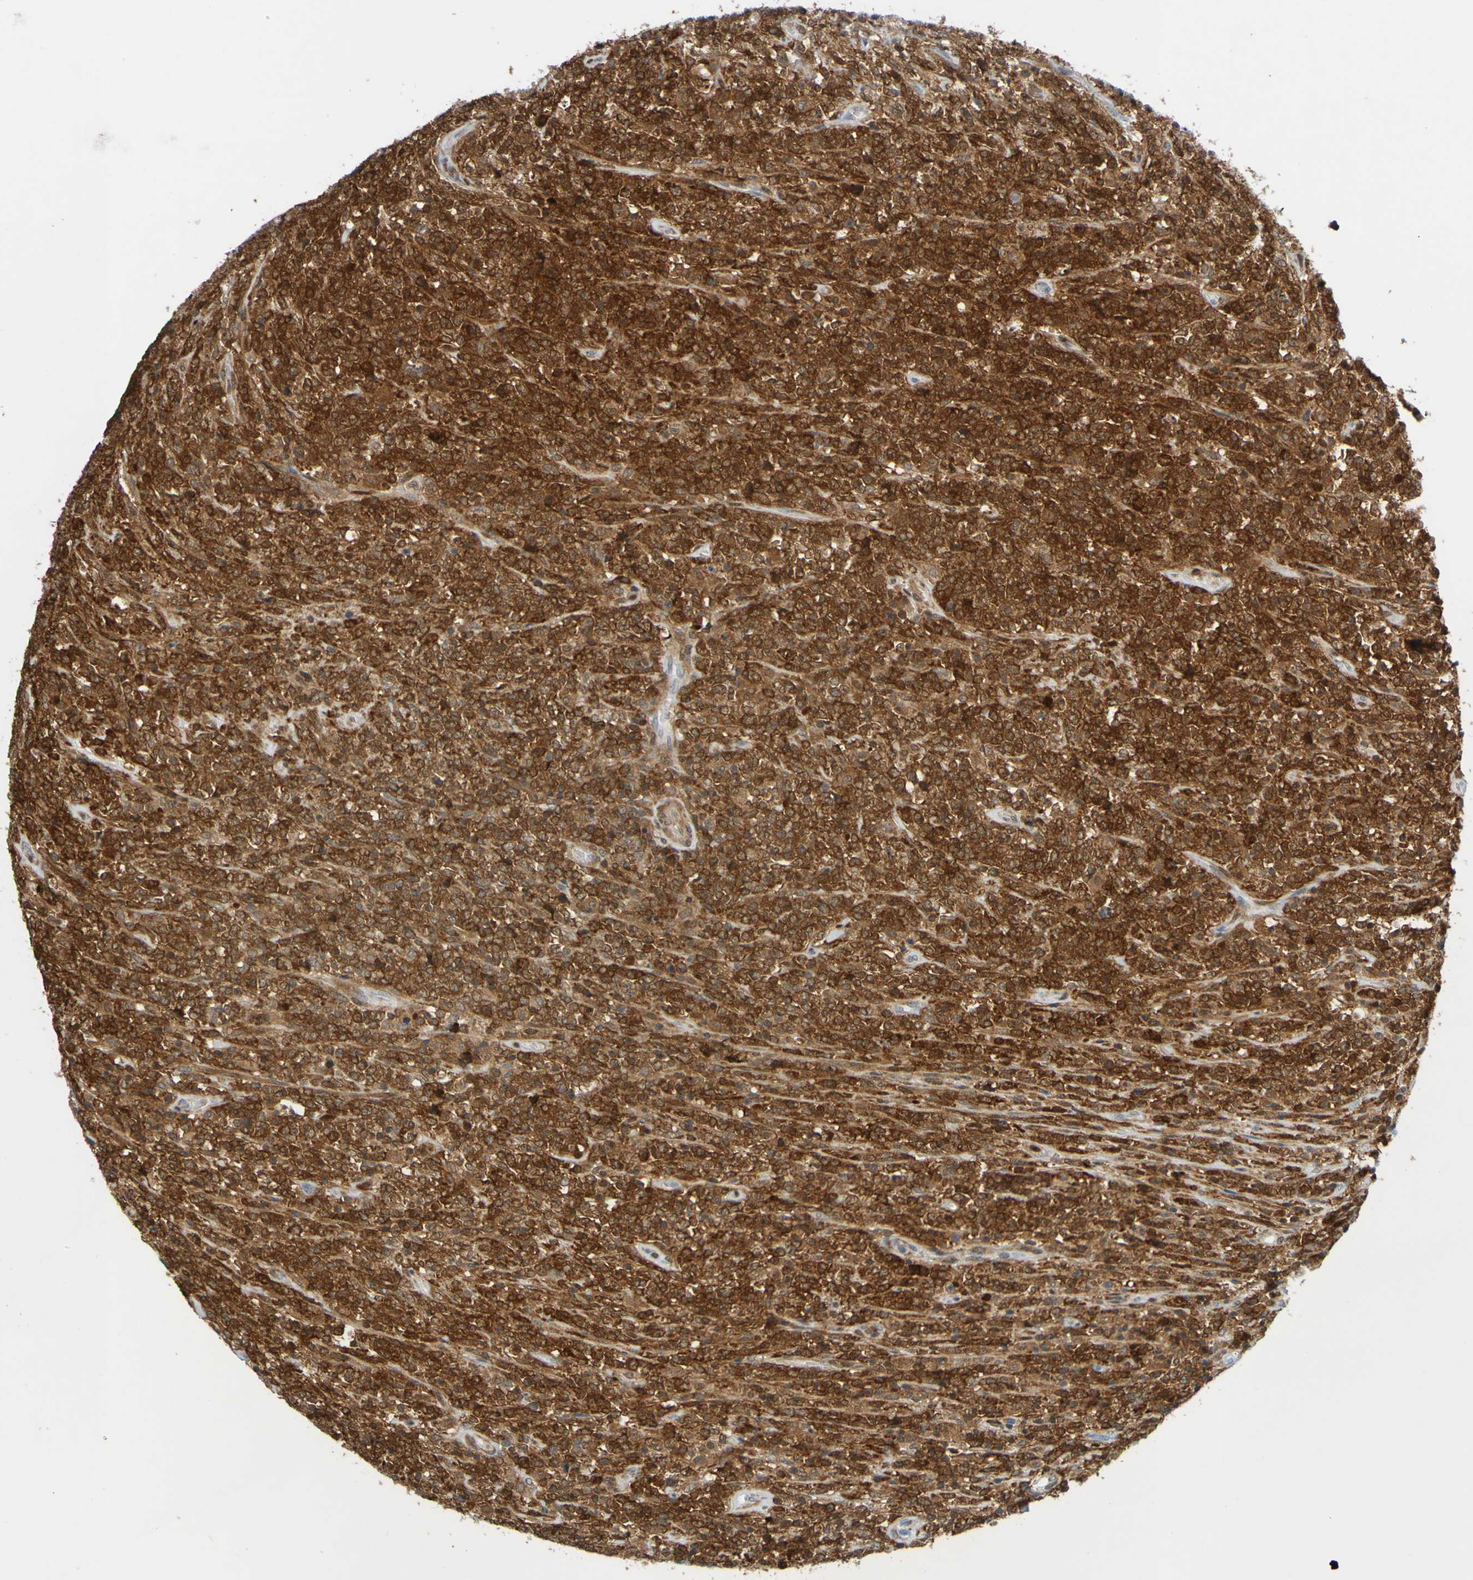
{"staining": {"intensity": "strong", "quantity": ">75%", "location": "cytoplasmic/membranous"}, "tissue": "lymphoma", "cell_type": "Tumor cells", "image_type": "cancer", "snomed": [{"axis": "morphology", "description": "Malignant lymphoma, non-Hodgkin's type, High grade"}, {"axis": "topography", "description": "Soft tissue"}], "caption": "IHC image of neoplastic tissue: malignant lymphoma, non-Hodgkin's type (high-grade) stained using immunohistochemistry demonstrates high levels of strong protein expression localized specifically in the cytoplasmic/membranous of tumor cells, appearing as a cytoplasmic/membranous brown color.", "gene": "ATIC", "patient": {"sex": "male", "age": 18}}